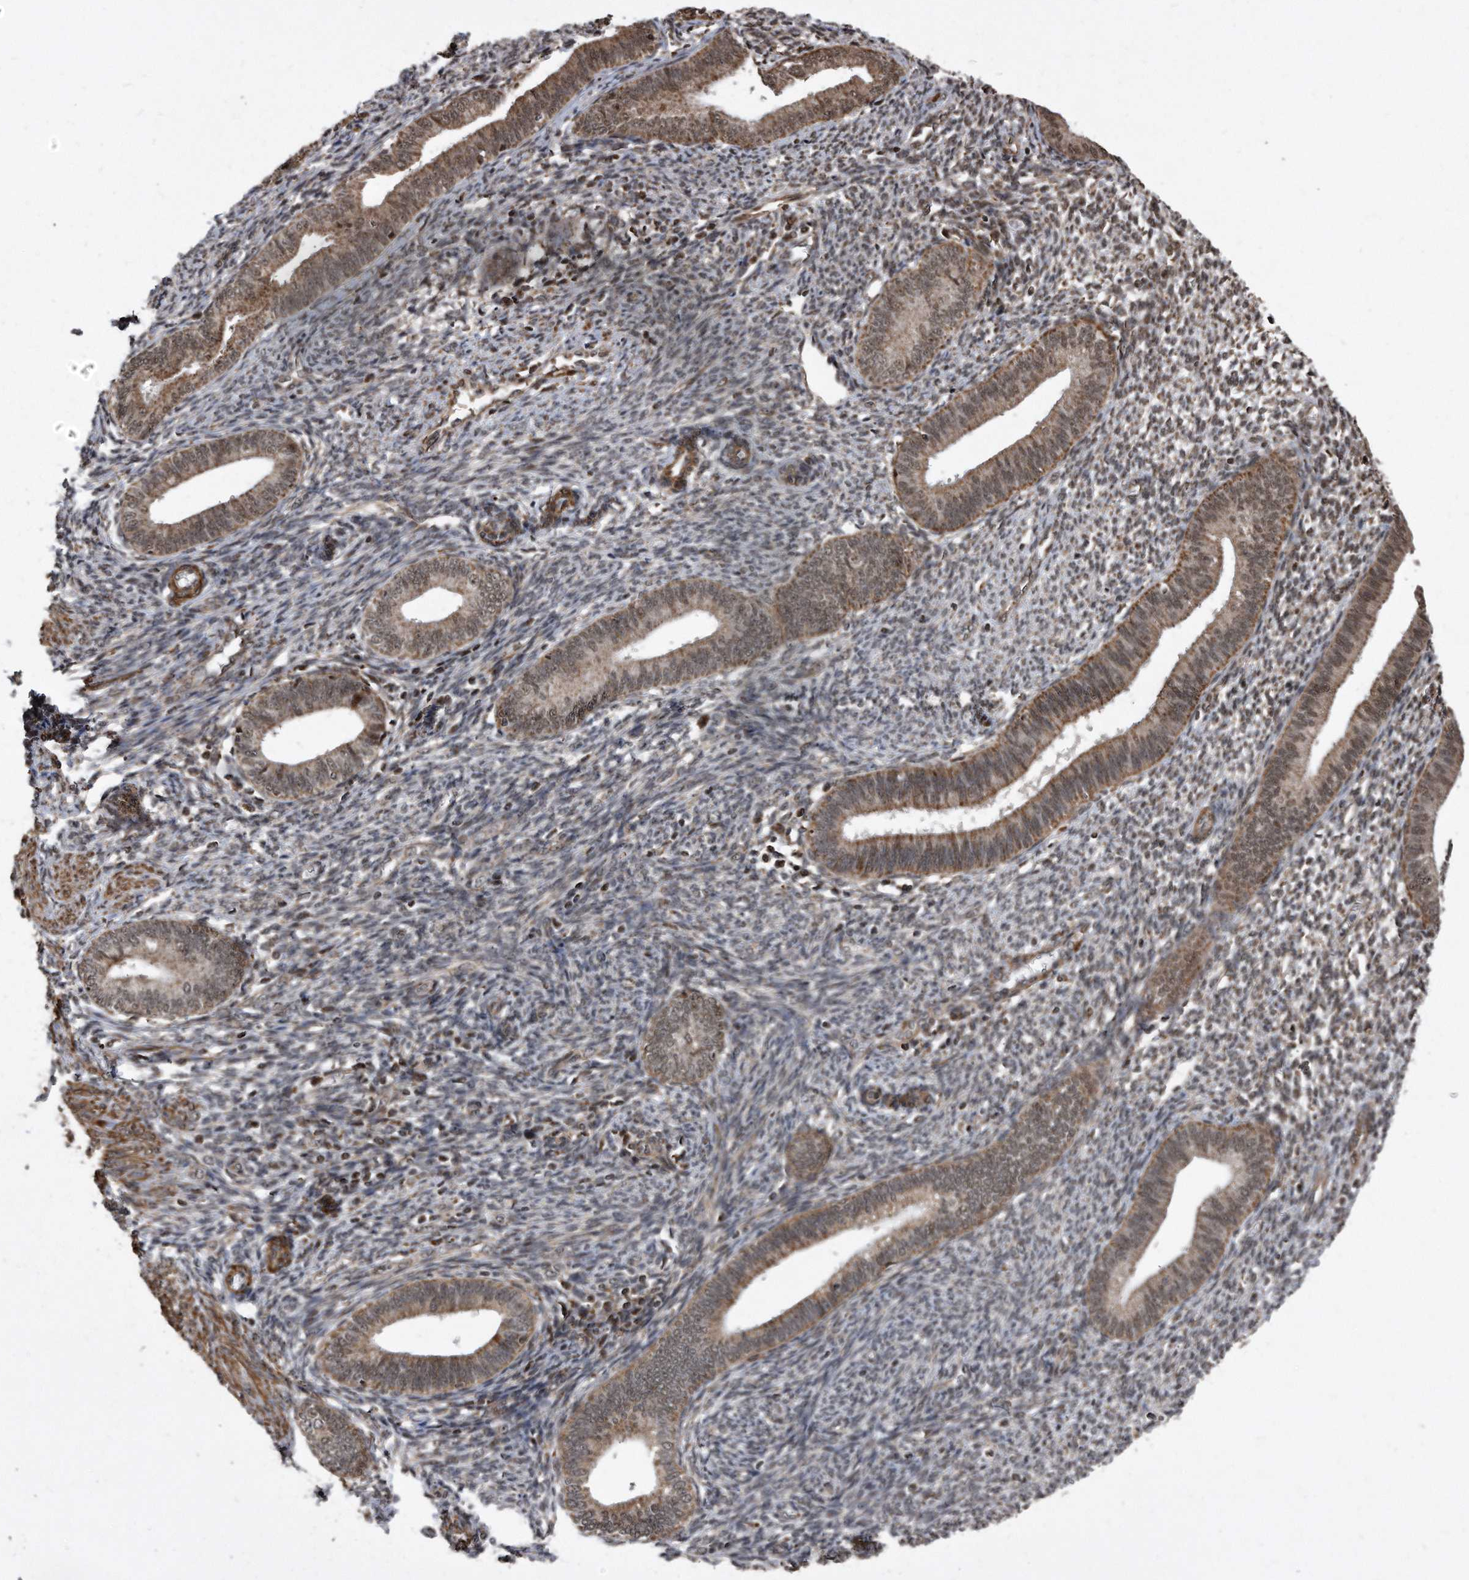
{"staining": {"intensity": "moderate", "quantity": "25%-75%", "location": "cytoplasmic/membranous,nuclear"}, "tissue": "endometrium", "cell_type": "Cells in endometrial stroma", "image_type": "normal", "snomed": [{"axis": "morphology", "description": "Normal tissue, NOS"}, {"axis": "topography", "description": "Endometrium"}], "caption": "Immunohistochemical staining of unremarkable endometrium demonstrates 25%-75% levels of moderate cytoplasmic/membranous,nuclear protein staining in about 25%-75% of cells in endometrial stroma.", "gene": "DUSP22", "patient": {"sex": "female", "age": 46}}